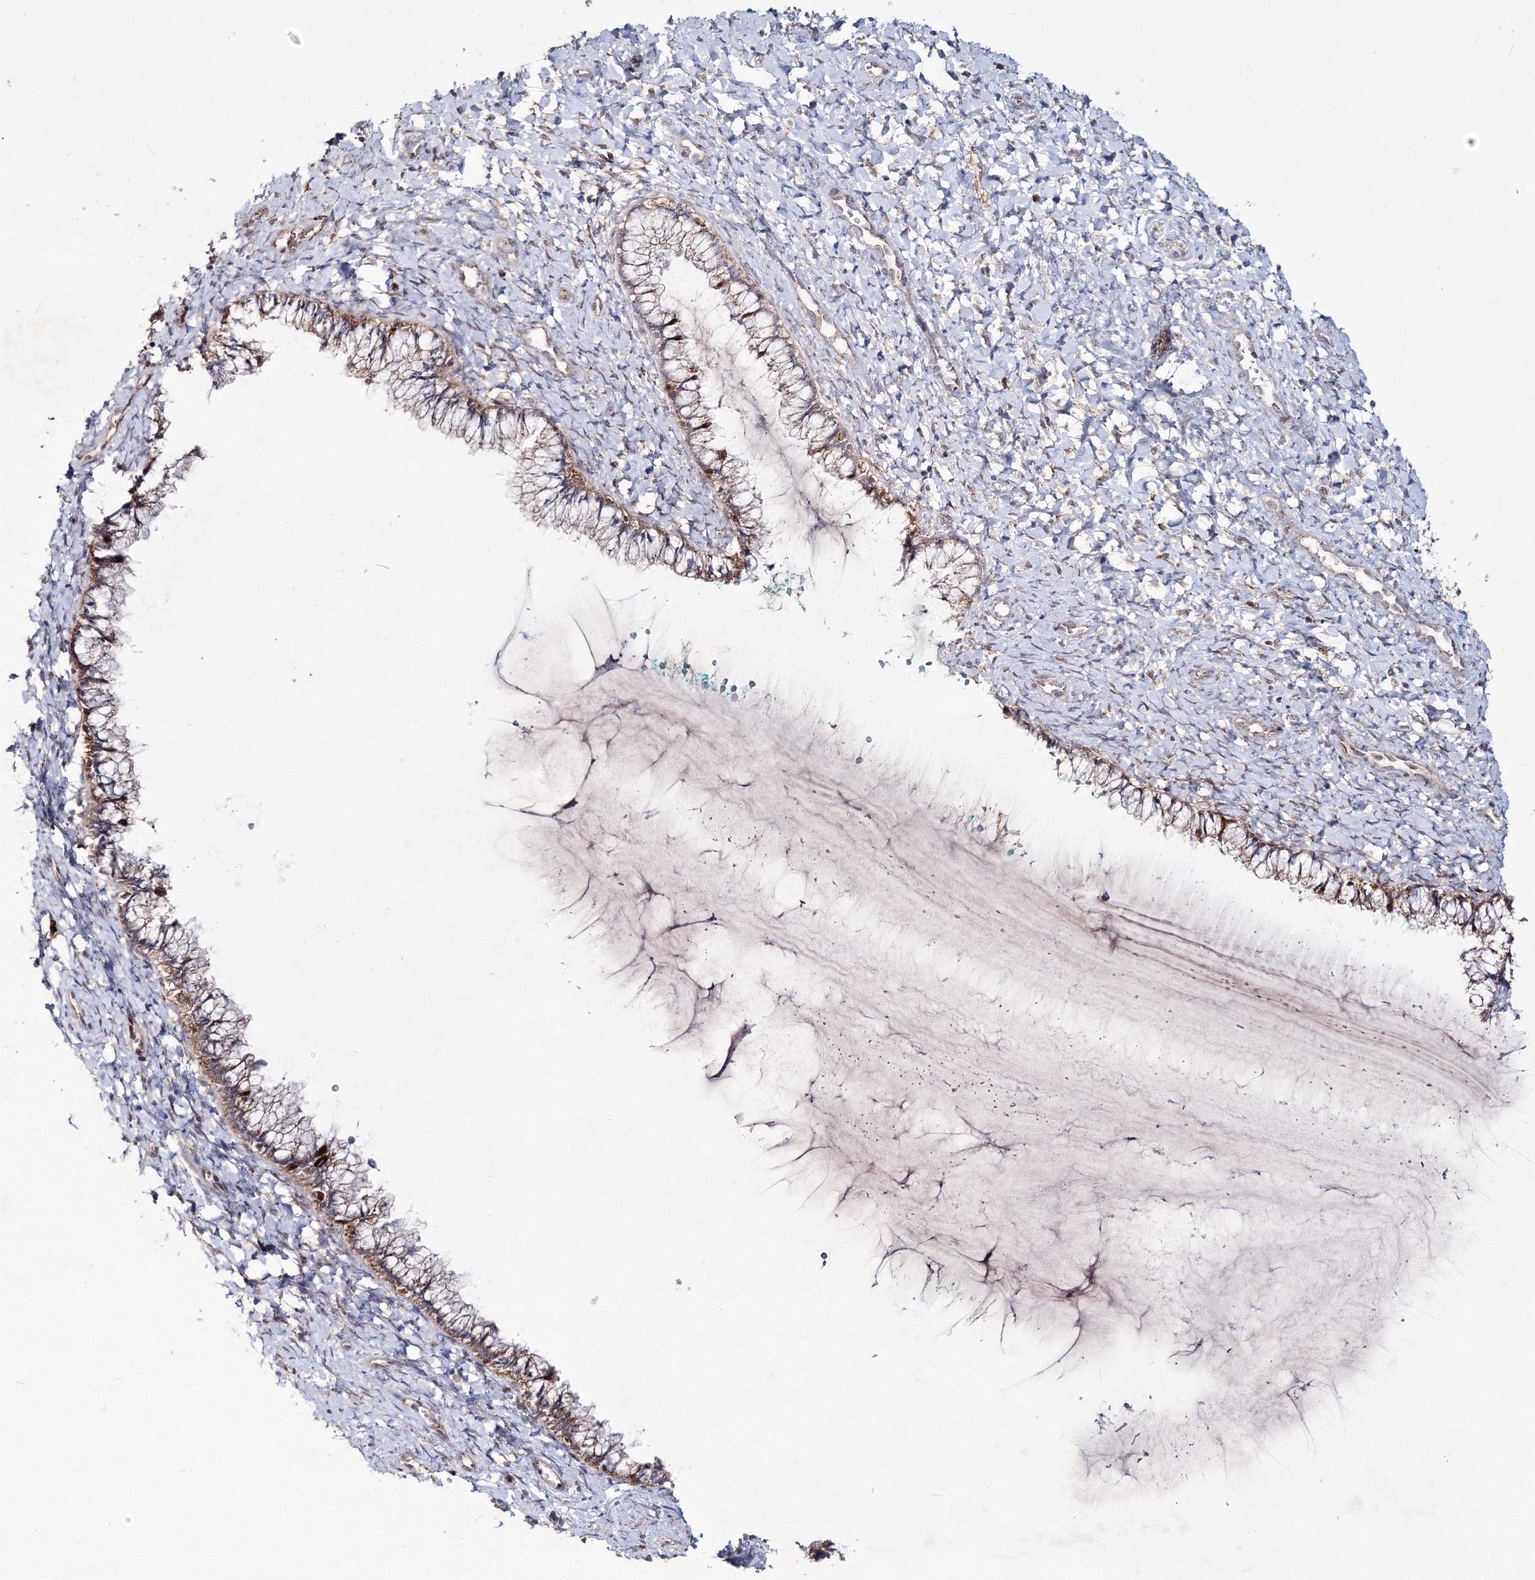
{"staining": {"intensity": "moderate", "quantity": ">75%", "location": "cytoplasmic/membranous"}, "tissue": "cervix", "cell_type": "Glandular cells", "image_type": "normal", "snomed": [{"axis": "morphology", "description": "Normal tissue, NOS"}, {"axis": "morphology", "description": "Adenocarcinoma, NOS"}, {"axis": "topography", "description": "Cervix"}], "caption": "Immunohistochemical staining of unremarkable cervix exhibits medium levels of moderate cytoplasmic/membranous expression in approximately >75% of glandular cells.", "gene": "PEX13", "patient": {"sex": "female", "age": 29}}